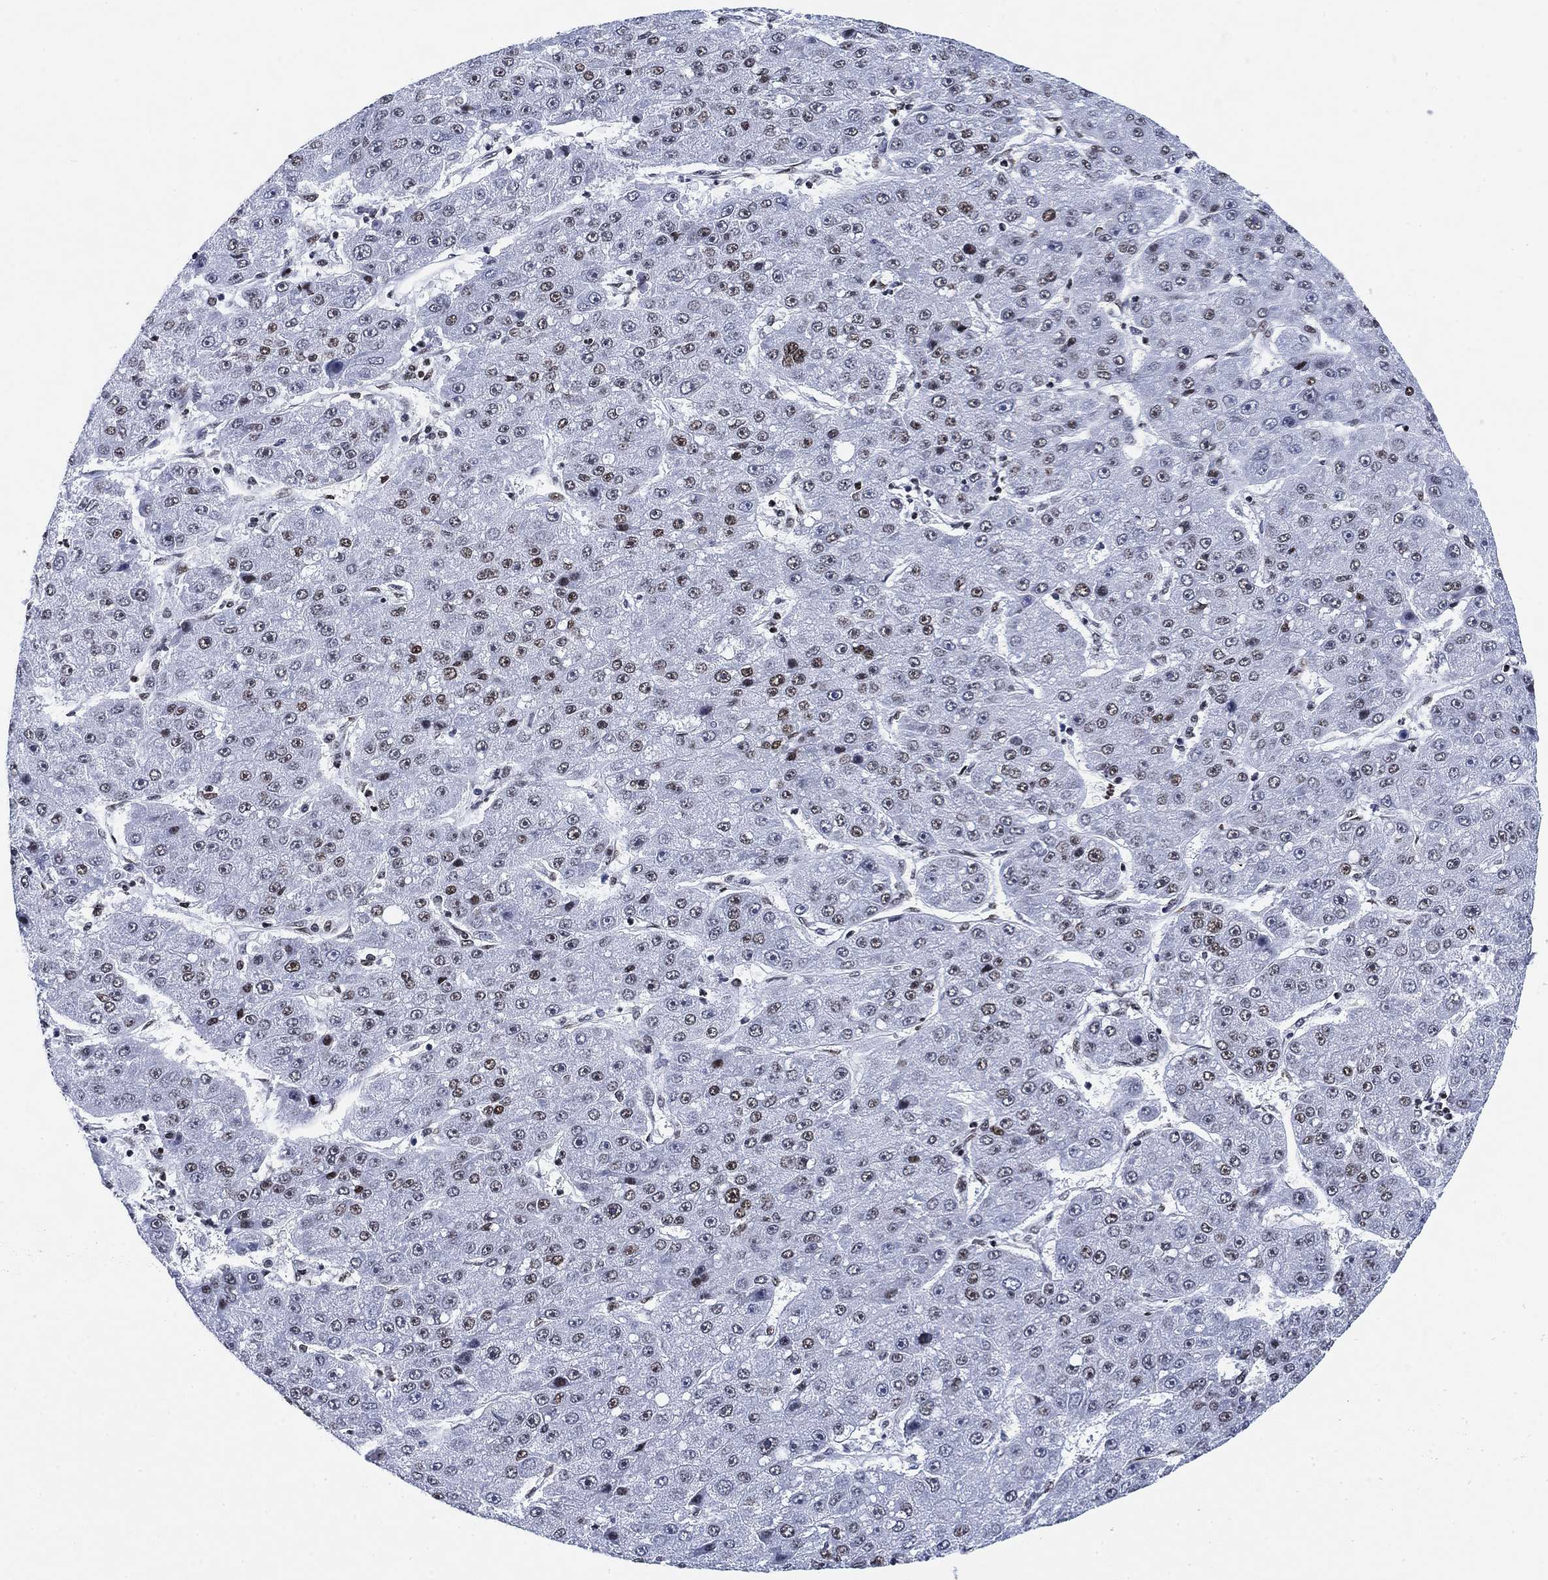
{"staining": {"intensity": "weak", "quantity": "<25%", "location": "nuclear"}, "tissue": "liver cancer", "cell_type": "Tumor cells", "image_type": "cancer", "snomed": [{"axis": "morphology", "description": "Carcinoma, Hepatocellular, NOS"}, {"axis": "topography", "description": "Liver"}], "caption": "High magnification brightfield microscopy of liver cancer (hepatocellular carcinoma) stained with DAB (brown) and counterstained with hematoxylin (blue): tumor cells show no significant expression. (Brightfield microscopy of DAB immunohistochemistry (IHC) at high magnification).", "gene": "H1-10", "patient": {"sex": "male", "age": 67}}